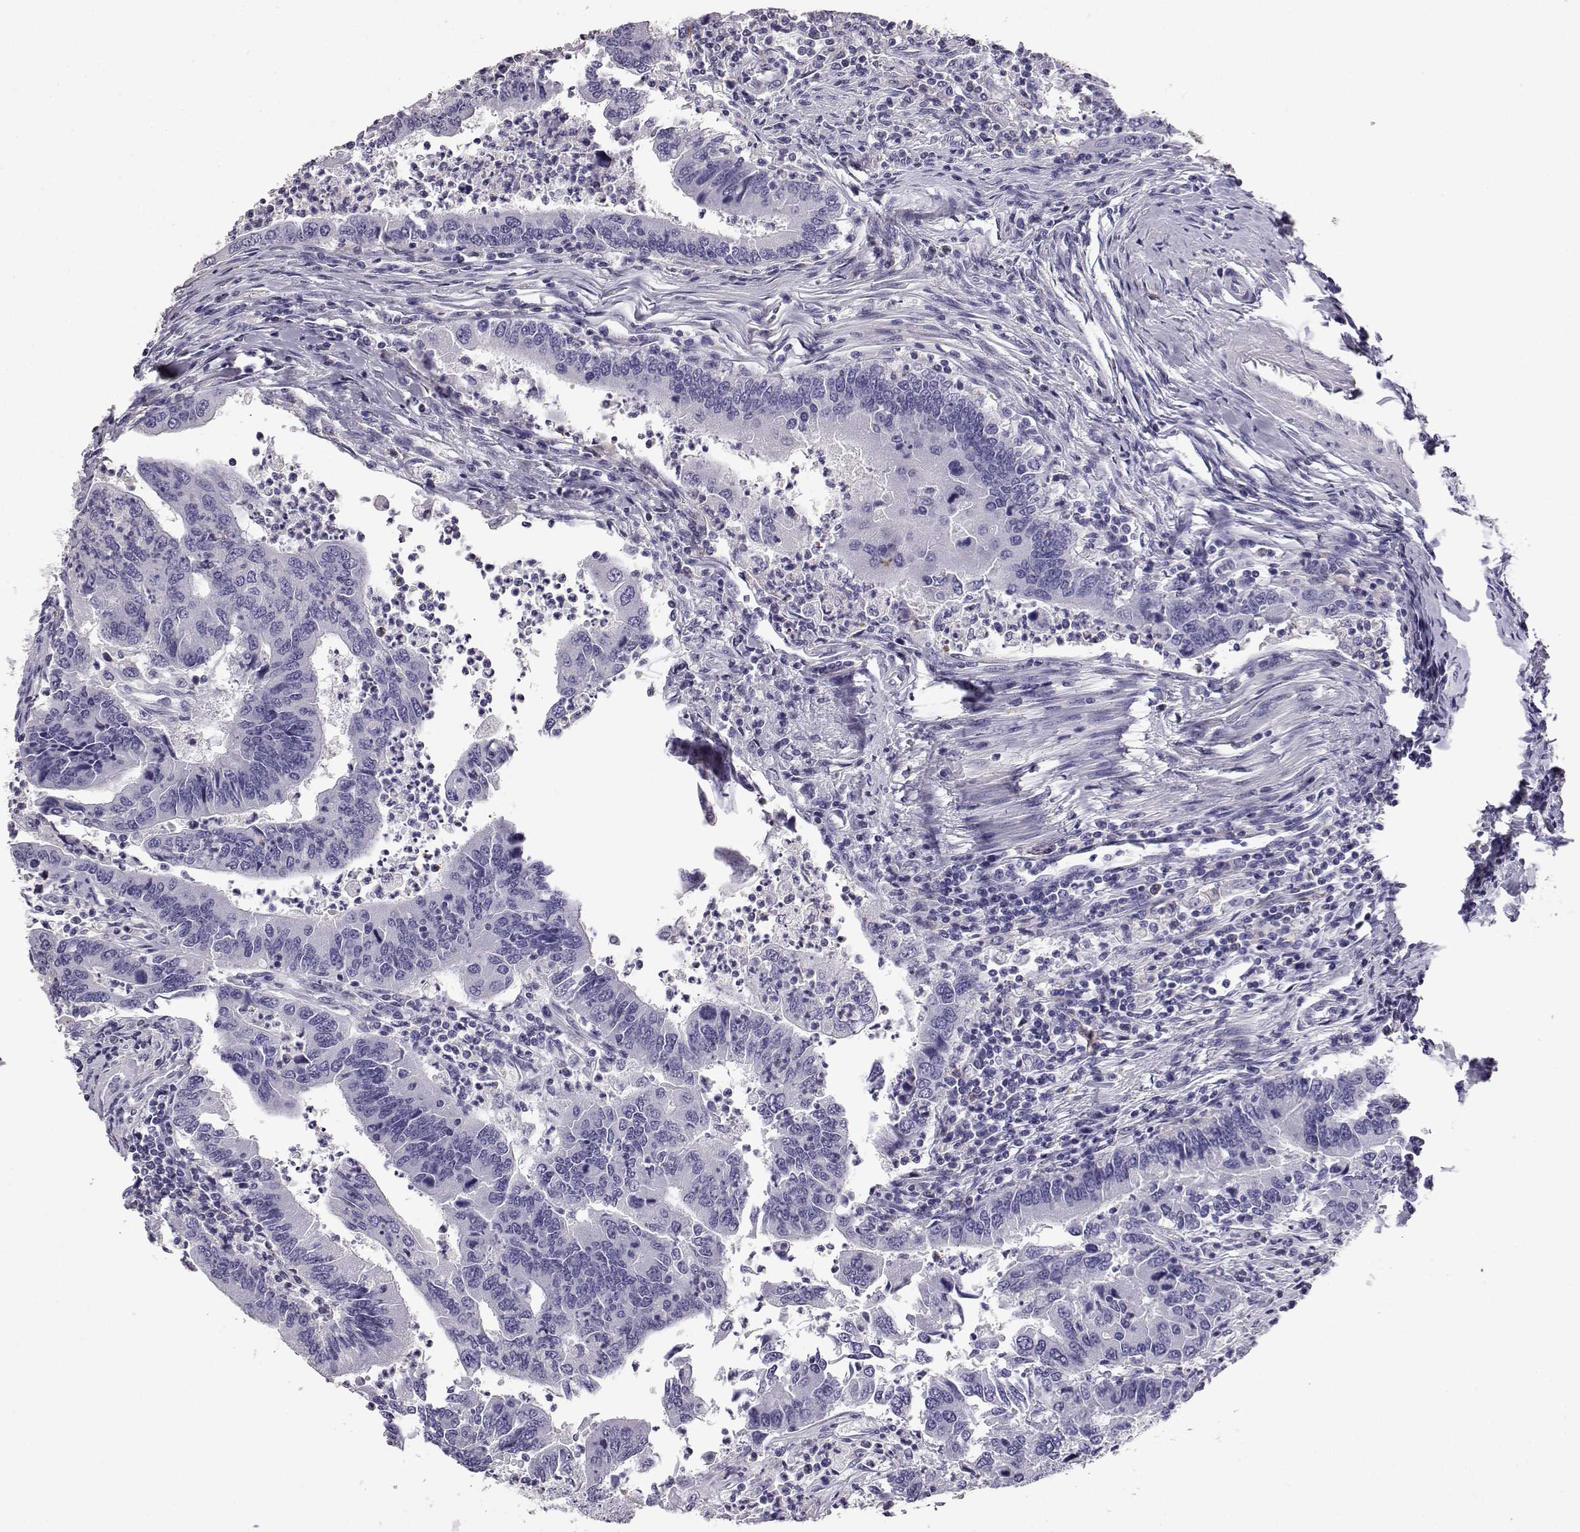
{"staining": {"intensity": "negative", "quantity": "none", "location": "none"}, "tissue": "colorectal cancer", "cell_type": "Tumor cells", "image_type": "cancer", "snomed": [{"axis": "morphology", "description": "Adenocarcinoma, NOS"}, {"axis": "topography", "description": "Colon"}], "caption": "Immunohistochemistry of colorectal cancer (adenocarcinoma) demonstrates no positivity in tumor cells.", "gene": "AKR1B1", "patient": {"sex": "female", "age": 67}}